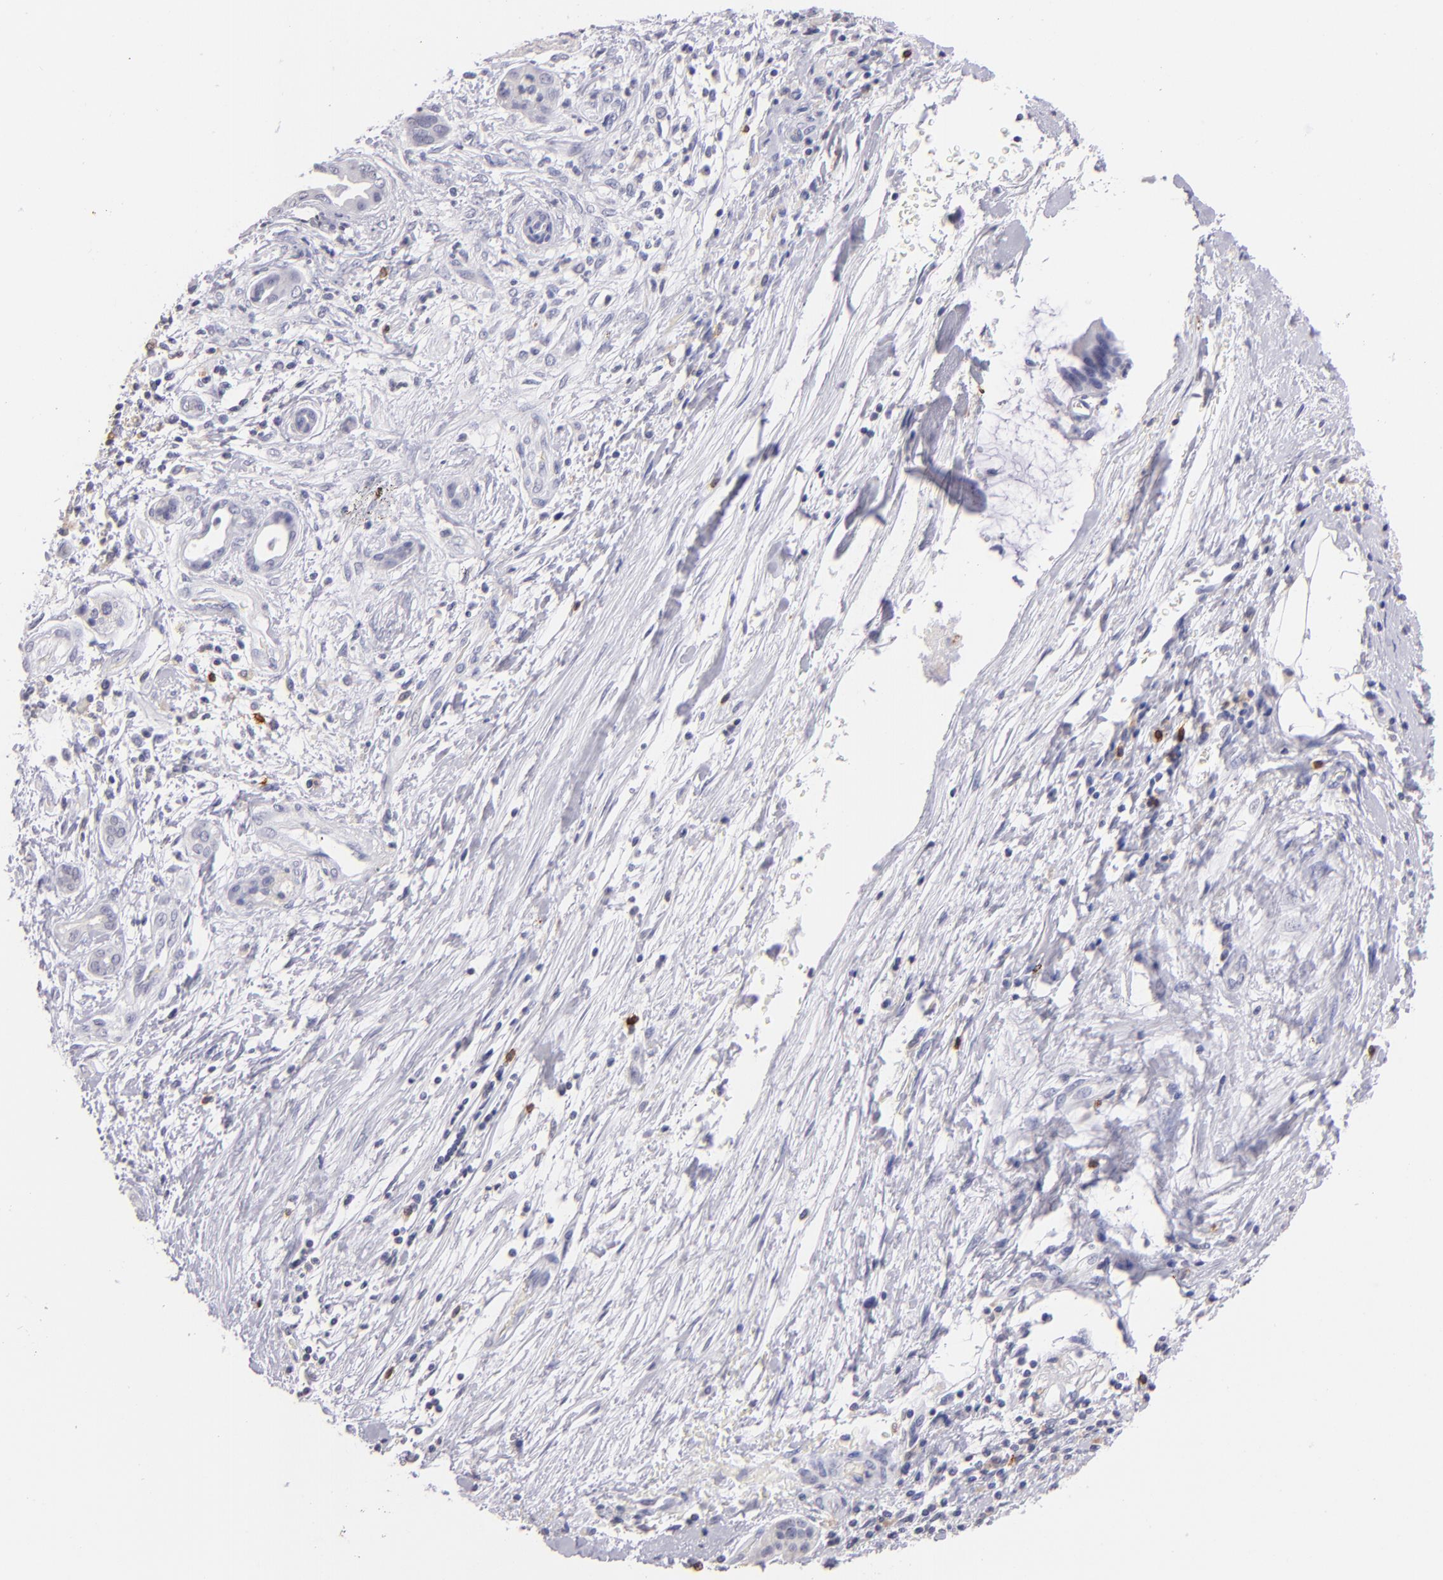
{"staining": {"intensity": "negative", "quantity": "none", "location": "none"}, "tissue": "pancreatic cancer", "cell_type": "Tumor cells", "image_type": "cancer", "snomed": [{"axis": "morphology", "description": "Adenocarcinoma, NOS"}, {"axis": "topography", "description": "Pancreas"}], "caption": "Tumor cells show no significant protein staining in pancreatic adenocarcinoma.", "gene": "IL2RA", "patient": {"sex": "female", "age": 70}}